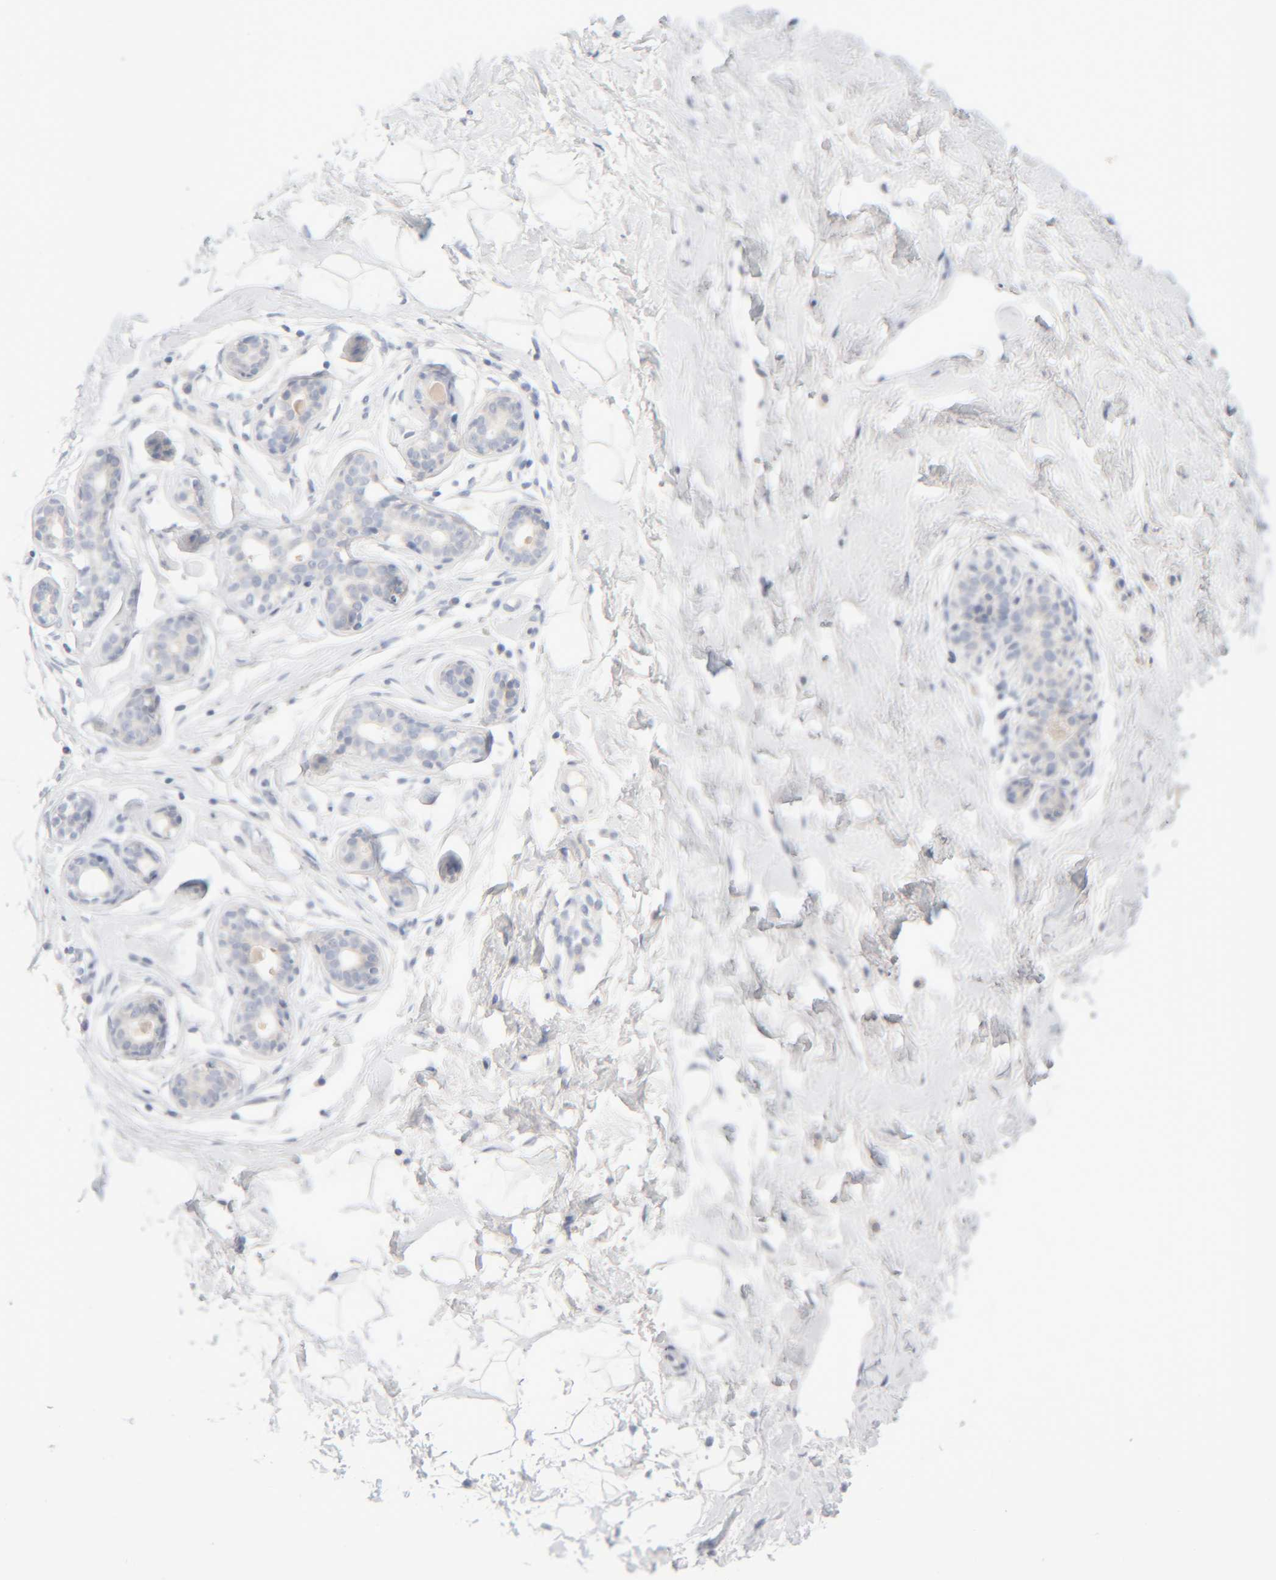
{"staining": {"intensity": "negative", "quantity": "none", "location": "none"}, "tissue": "breast", "cell_type": "Adipocytes", "image_type": "normal", "snomed": [{"axis": "morphology", "description": "Normal tissue, NOS"}, {"axis": "topography", "description": "Breast"}], "caption": "Adipocytes show no significant expression in normal breast. (DAB (3,3'-diaminobenzidine) immunohistochemistry with hematoxylin counter stain).", "gene": "RIDA", "patient": {"sex": "female", "age": 23}}